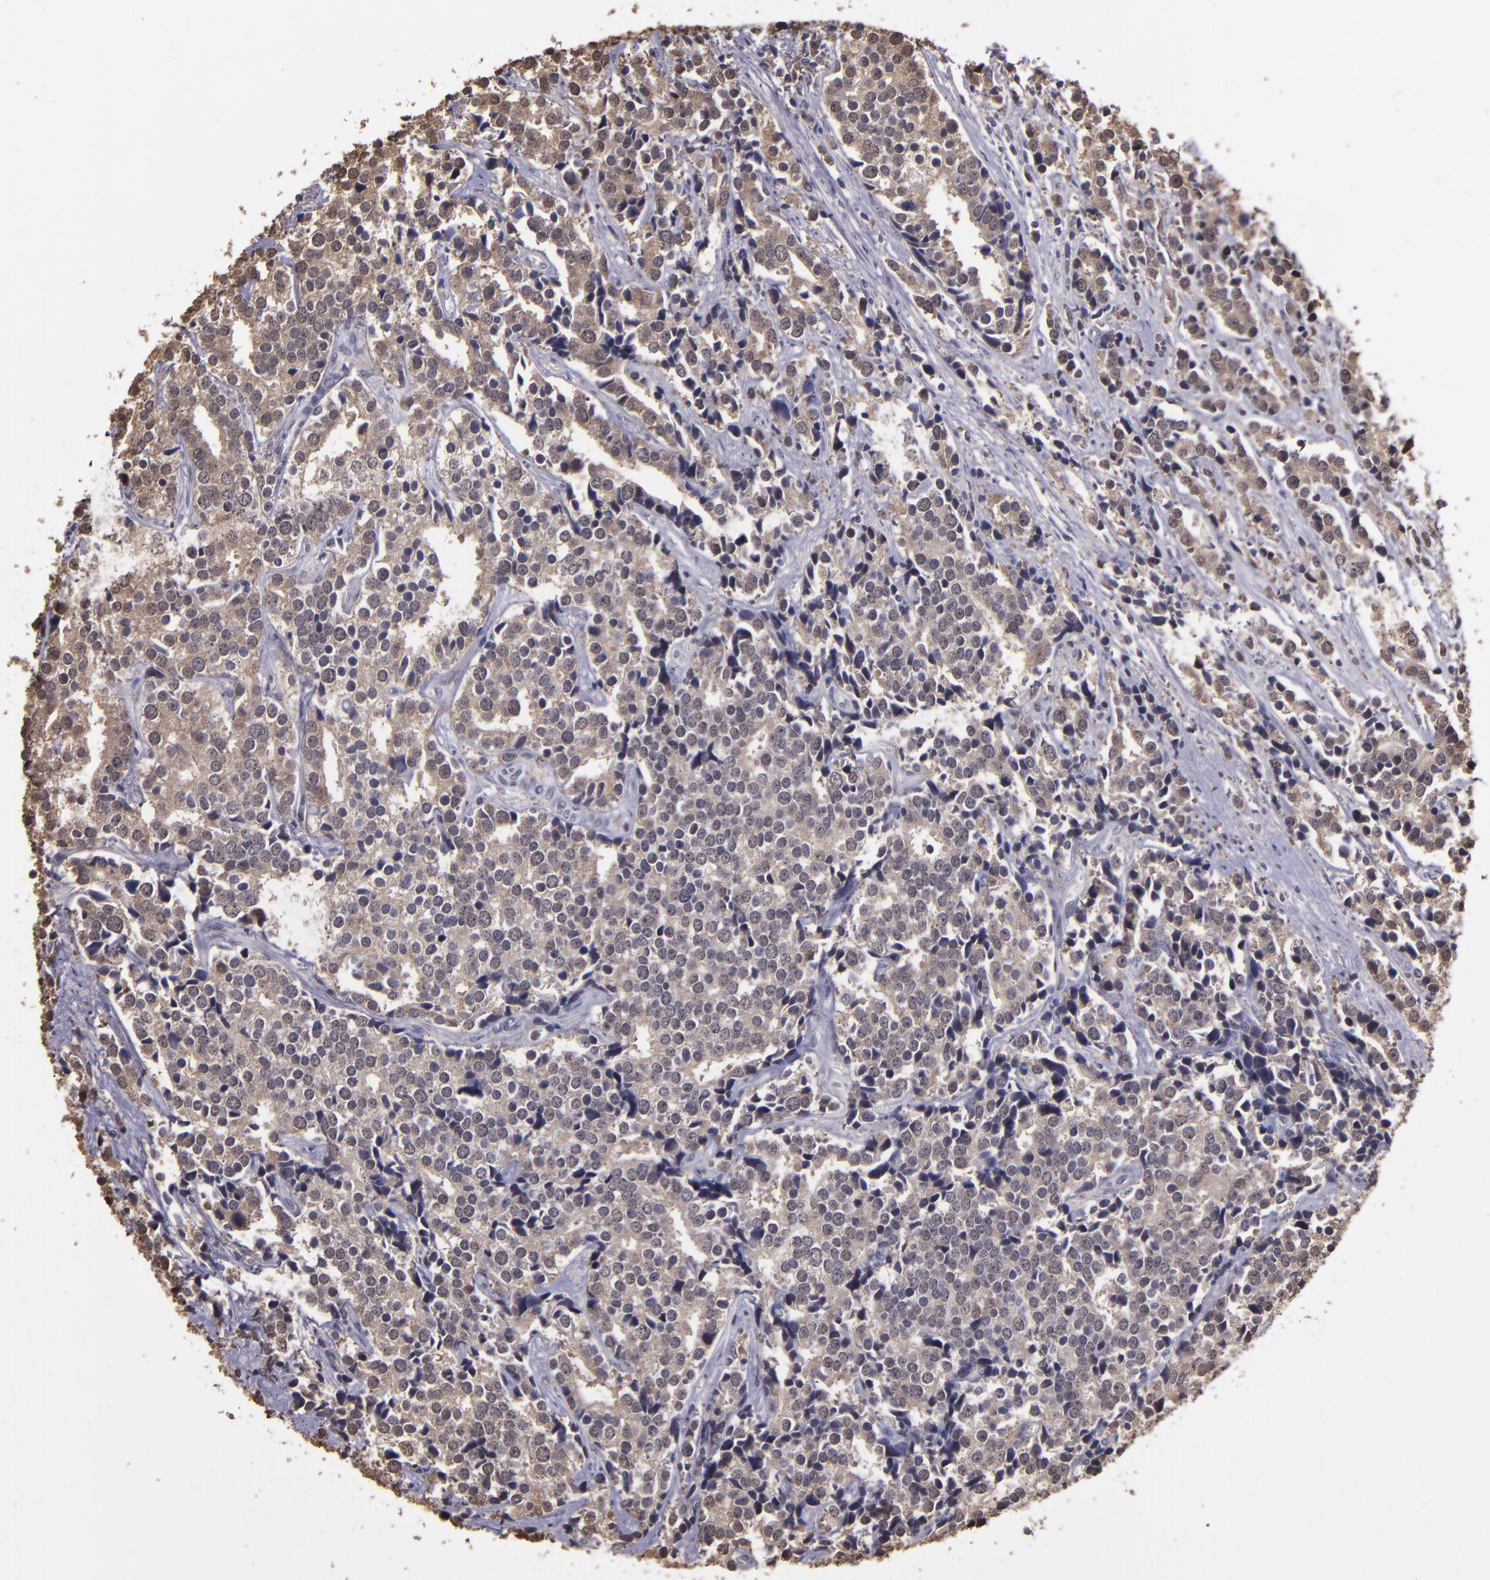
{"staining": {"intensity": "moderate", "quantity": ">75%", "location": "cytoplasmic/membranous"}, "tissue": "prostate cancer", "cell_type": "Tumor cells", "image_type": "cancer", "snomed": [{"axis": "morphology", "description": "Adenocarcinoma, High grade"}, {"axis": "topography", "description": "Prostate"}], "caption": "Adenocarcinoma (high-grade) (prostate) tissue exhibits moderate cytoplasmic/membranous positivity in approximately >75% of tumor cells, visualized by immunohistochemistry. (brown staining indicates protein expression, while blue staining denotes nuclei).", "gene": "SERPINF2", "patient": {"sex": "male", "age": 71}}